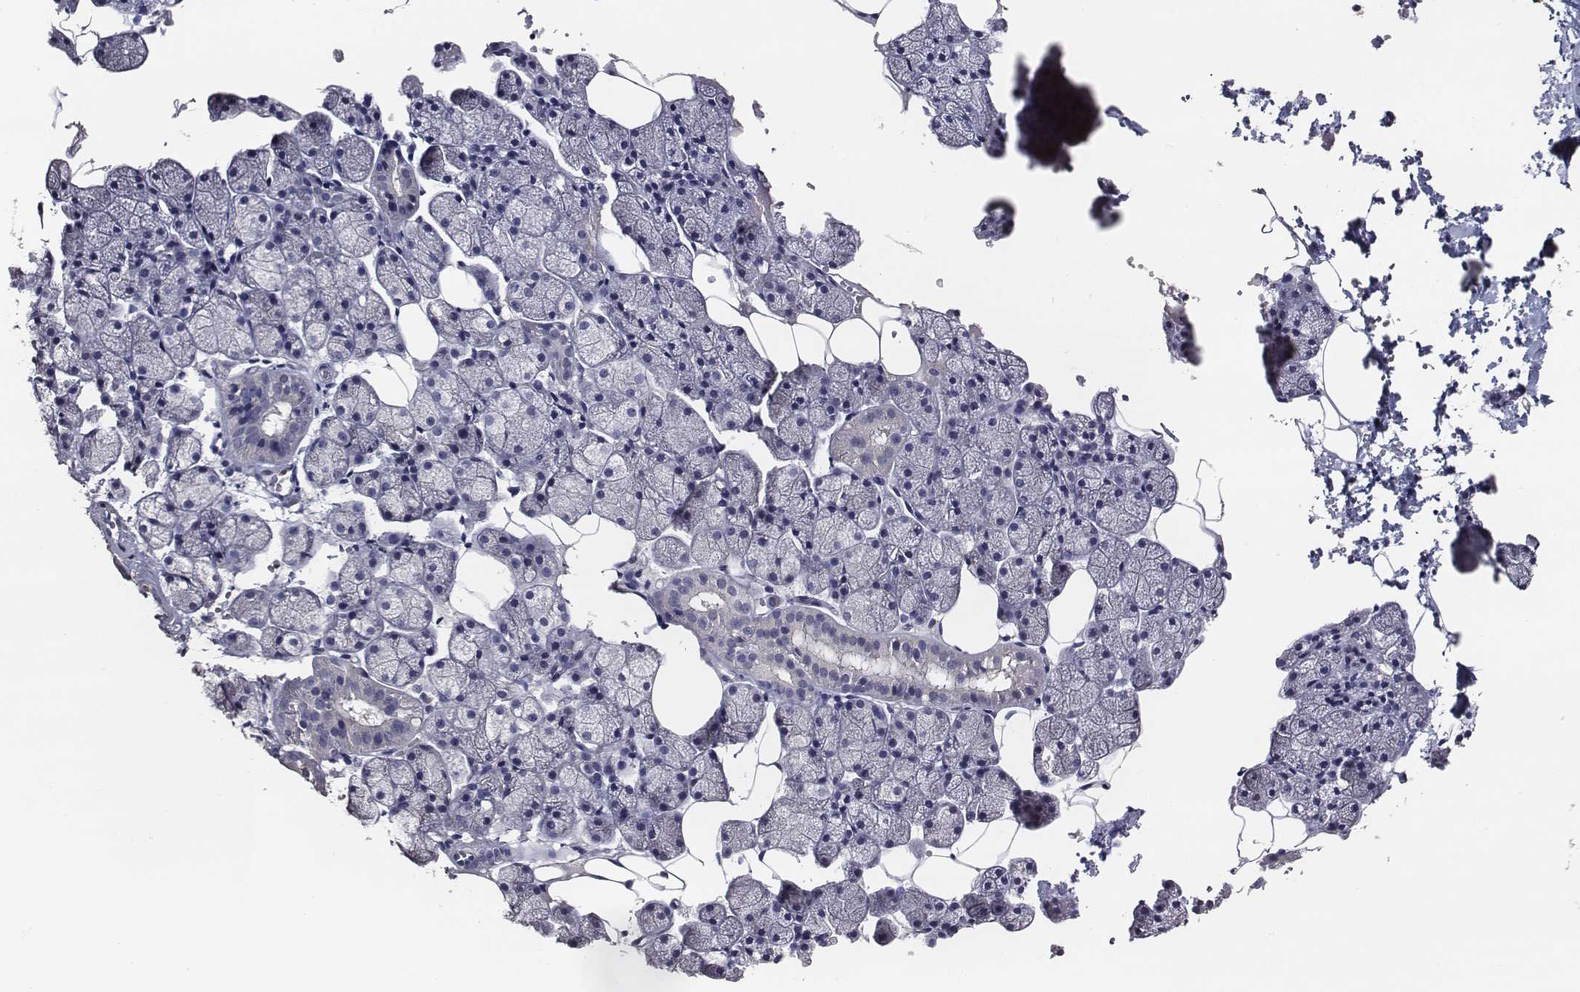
{"staining": {"intensity": "negative", "quantity": "none", "location": "none"}, "tissue": "salivary gland", "cell_type": "Glandular cells", "image_type": "normal", "snomed": [{"axis": "morphology", "description": "Normal tissue, NOS"}, {"axis": "topography", "description": "Salivary gland"}], "caption": "Immunohistochemistry (IHC) photomicrograph of normal salivary gland: salivary gland stained with DAB demonstrates no significant protein positivity in glandular cells.", "gene": "AADAT", "patient": {"sex": "male", "age": 38}}